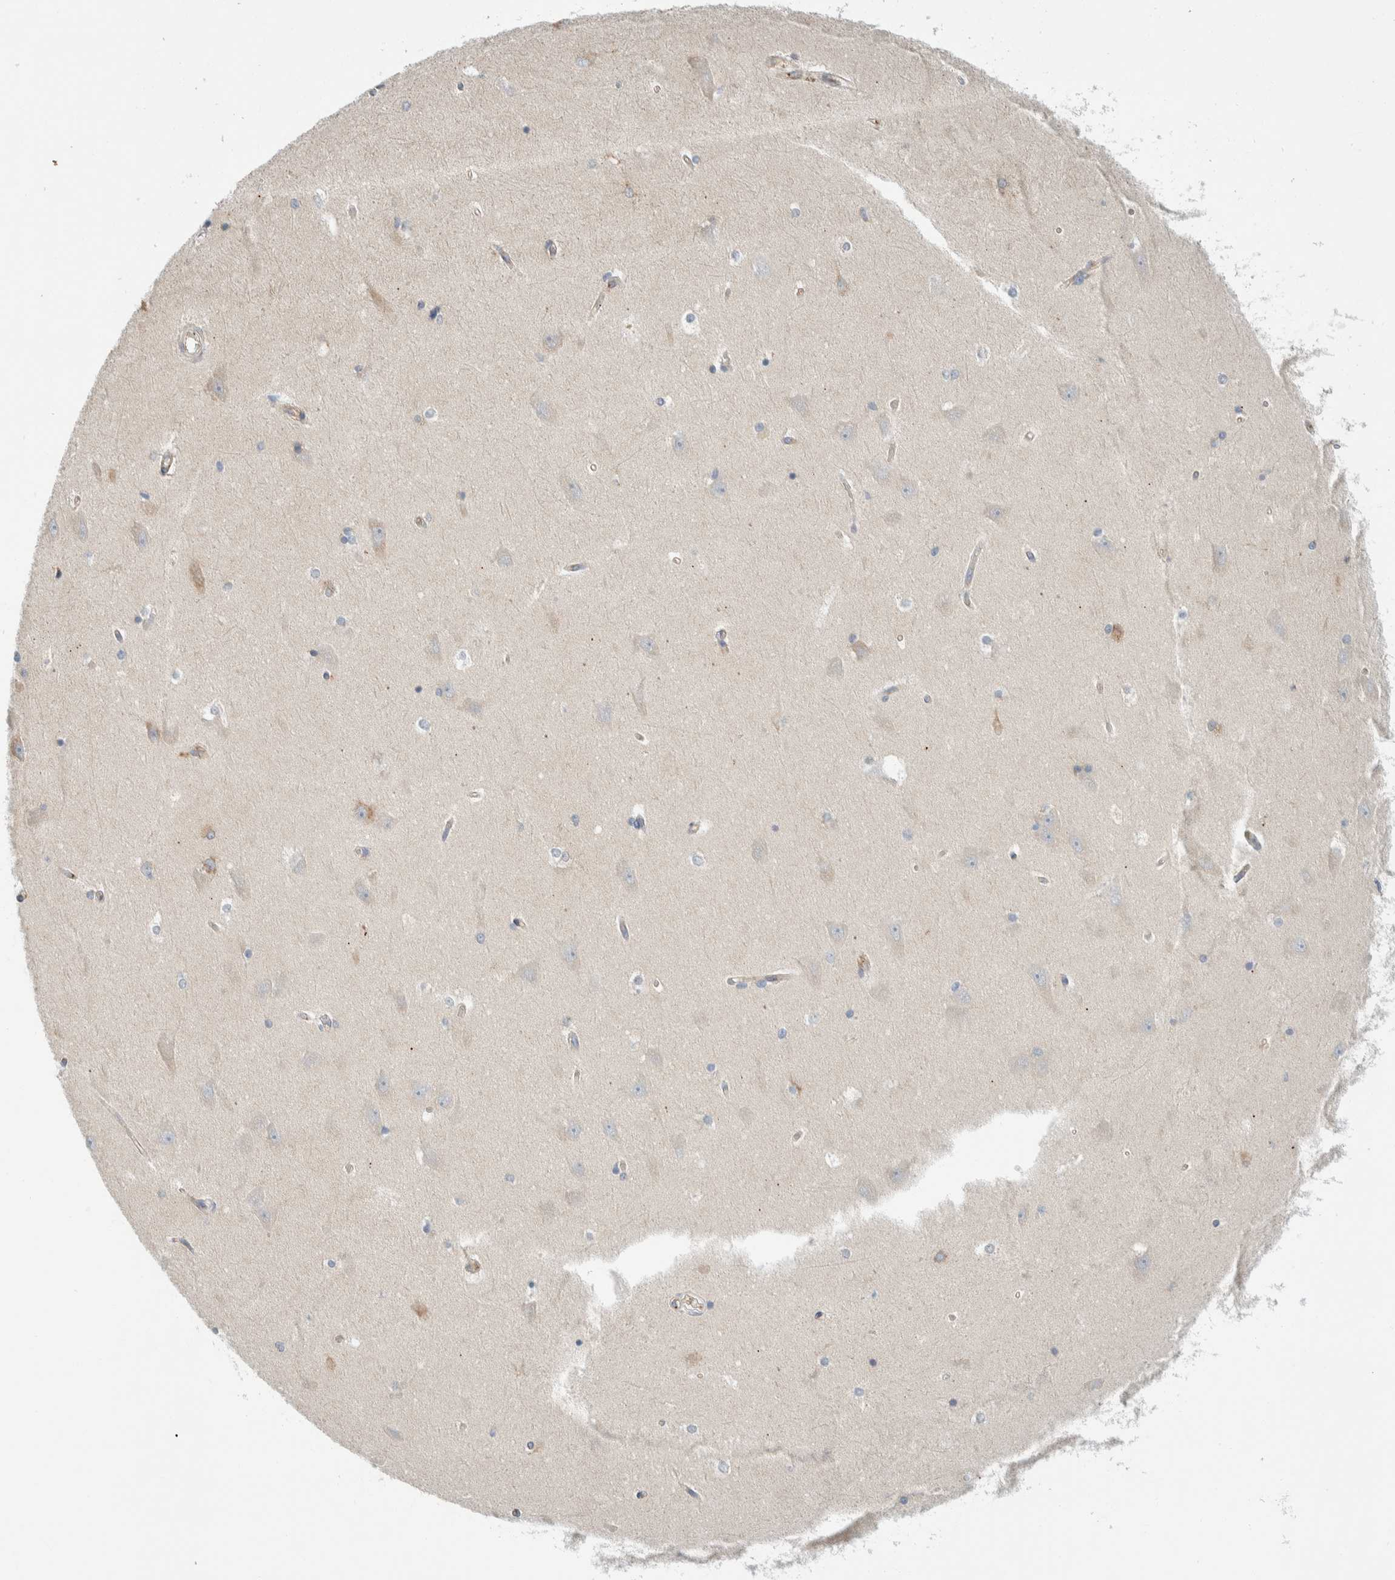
{"staining": {"intensity": "moderate", "quantity": "<25%", "location": "cytoplasmic/membranous"}, "tissue": "hippocampus", "cell_type": "Glial cells", "image_type": "normal", "snomed": [{"axis": "morphology", "description": "Normal tissue, NOS"}, {"axis": "topography", "description": "Hippocampus"}], "caption": "DAB immunohistochemical staining of unremarkable hippocampus exhibits moderate cytoplasmic/membranous protein positivity in about <25% of glial cells.", "gene": "TMEM184B", "patient": {"sex": "male", "age": 45}}